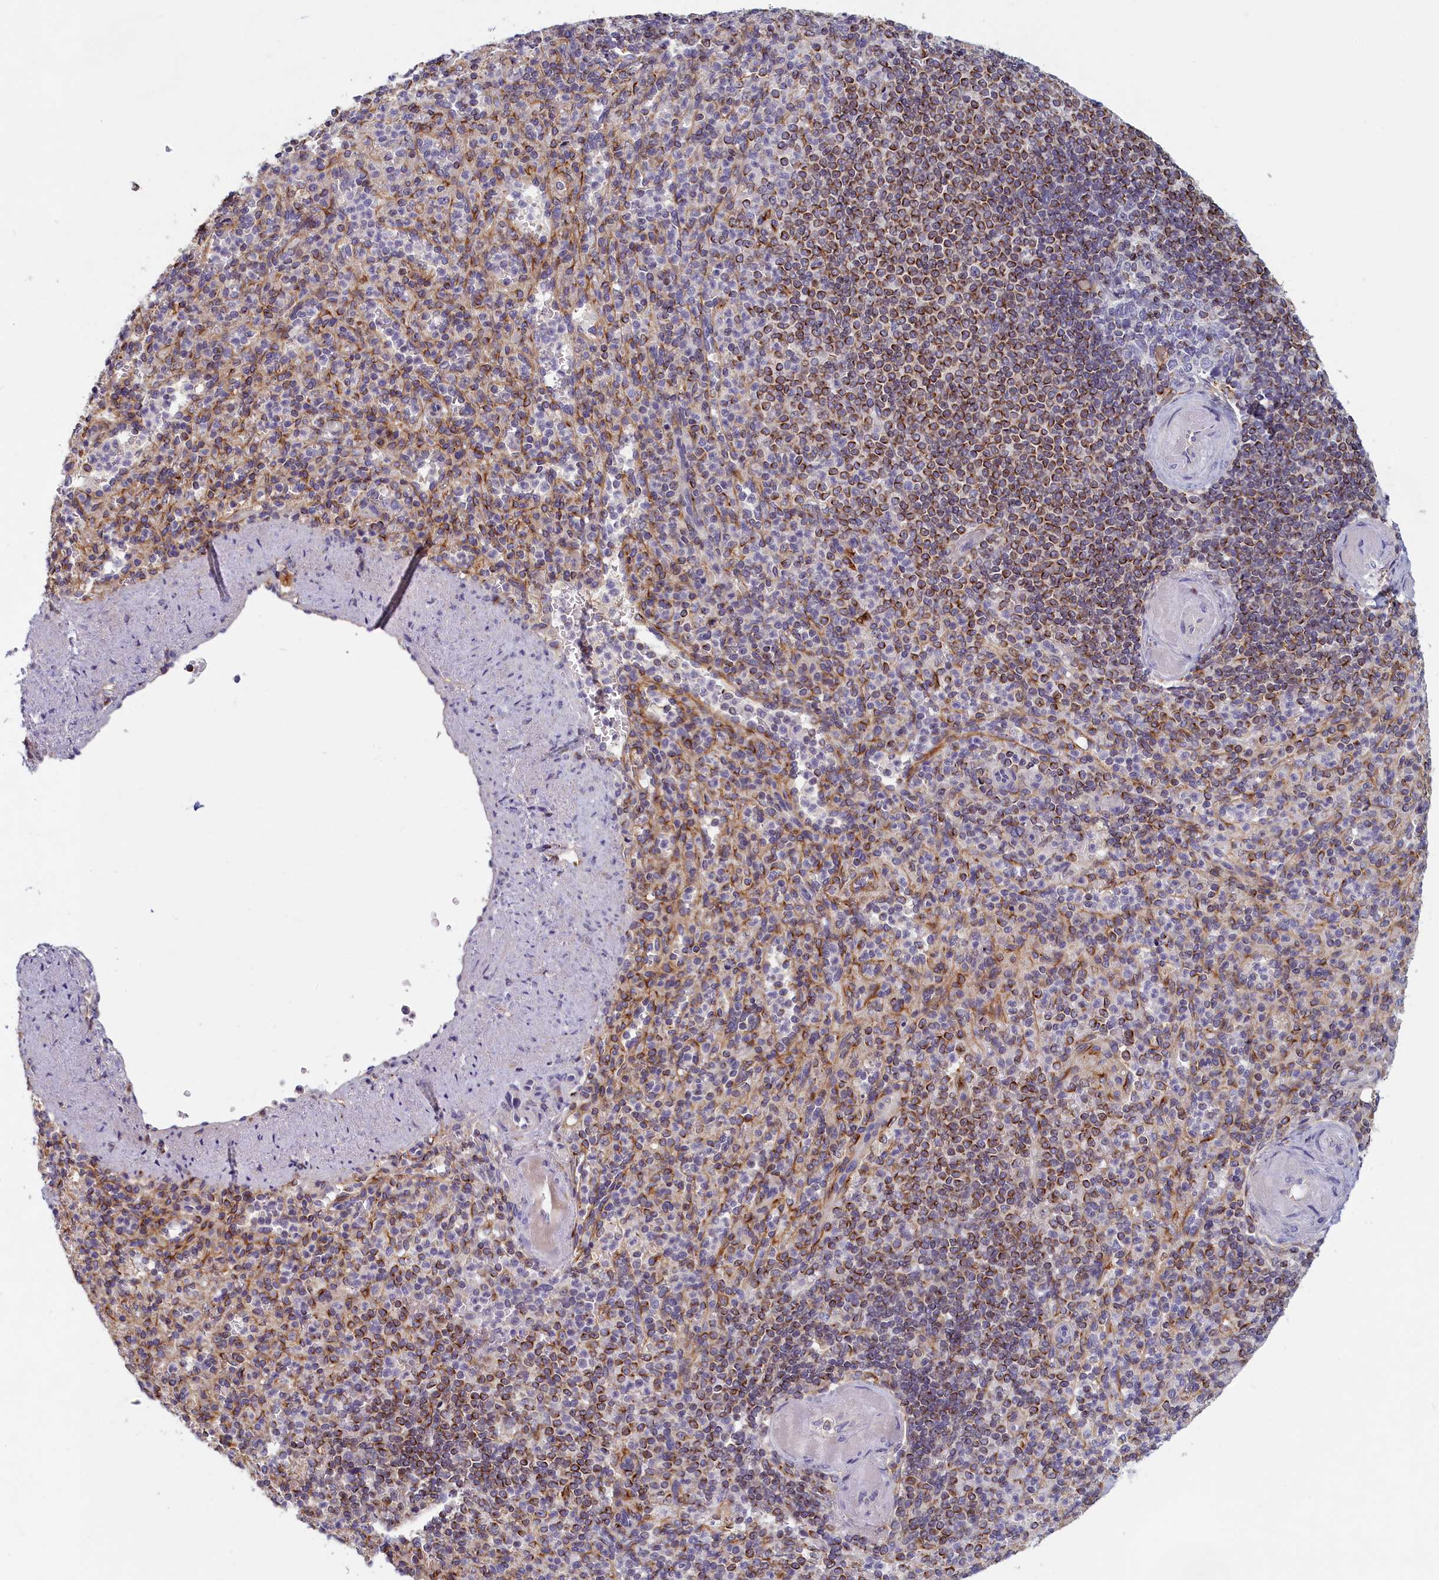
{"staining": {"intensity": "moderate", "quantity": "25%-75%", "location": "cytoplasmic/membranous"}, "tissue": "spleen", "cell_type": "Cells in red pulp", "image_type": "normal", "snomed": [{"axis": "morphology", "description": "Normal tissue, NOS"}, {"axis": "topography", "description": "Spleen"}], "caption": "Immunohistochemical staining of benign spleen exhibits 25%-75% levels of moderate cytoplasmic/membranous protein staining in about 25%-75% of cells in red pulp.", "gene": "NOL10", "patient": {"sex": "female", "age": 74}}